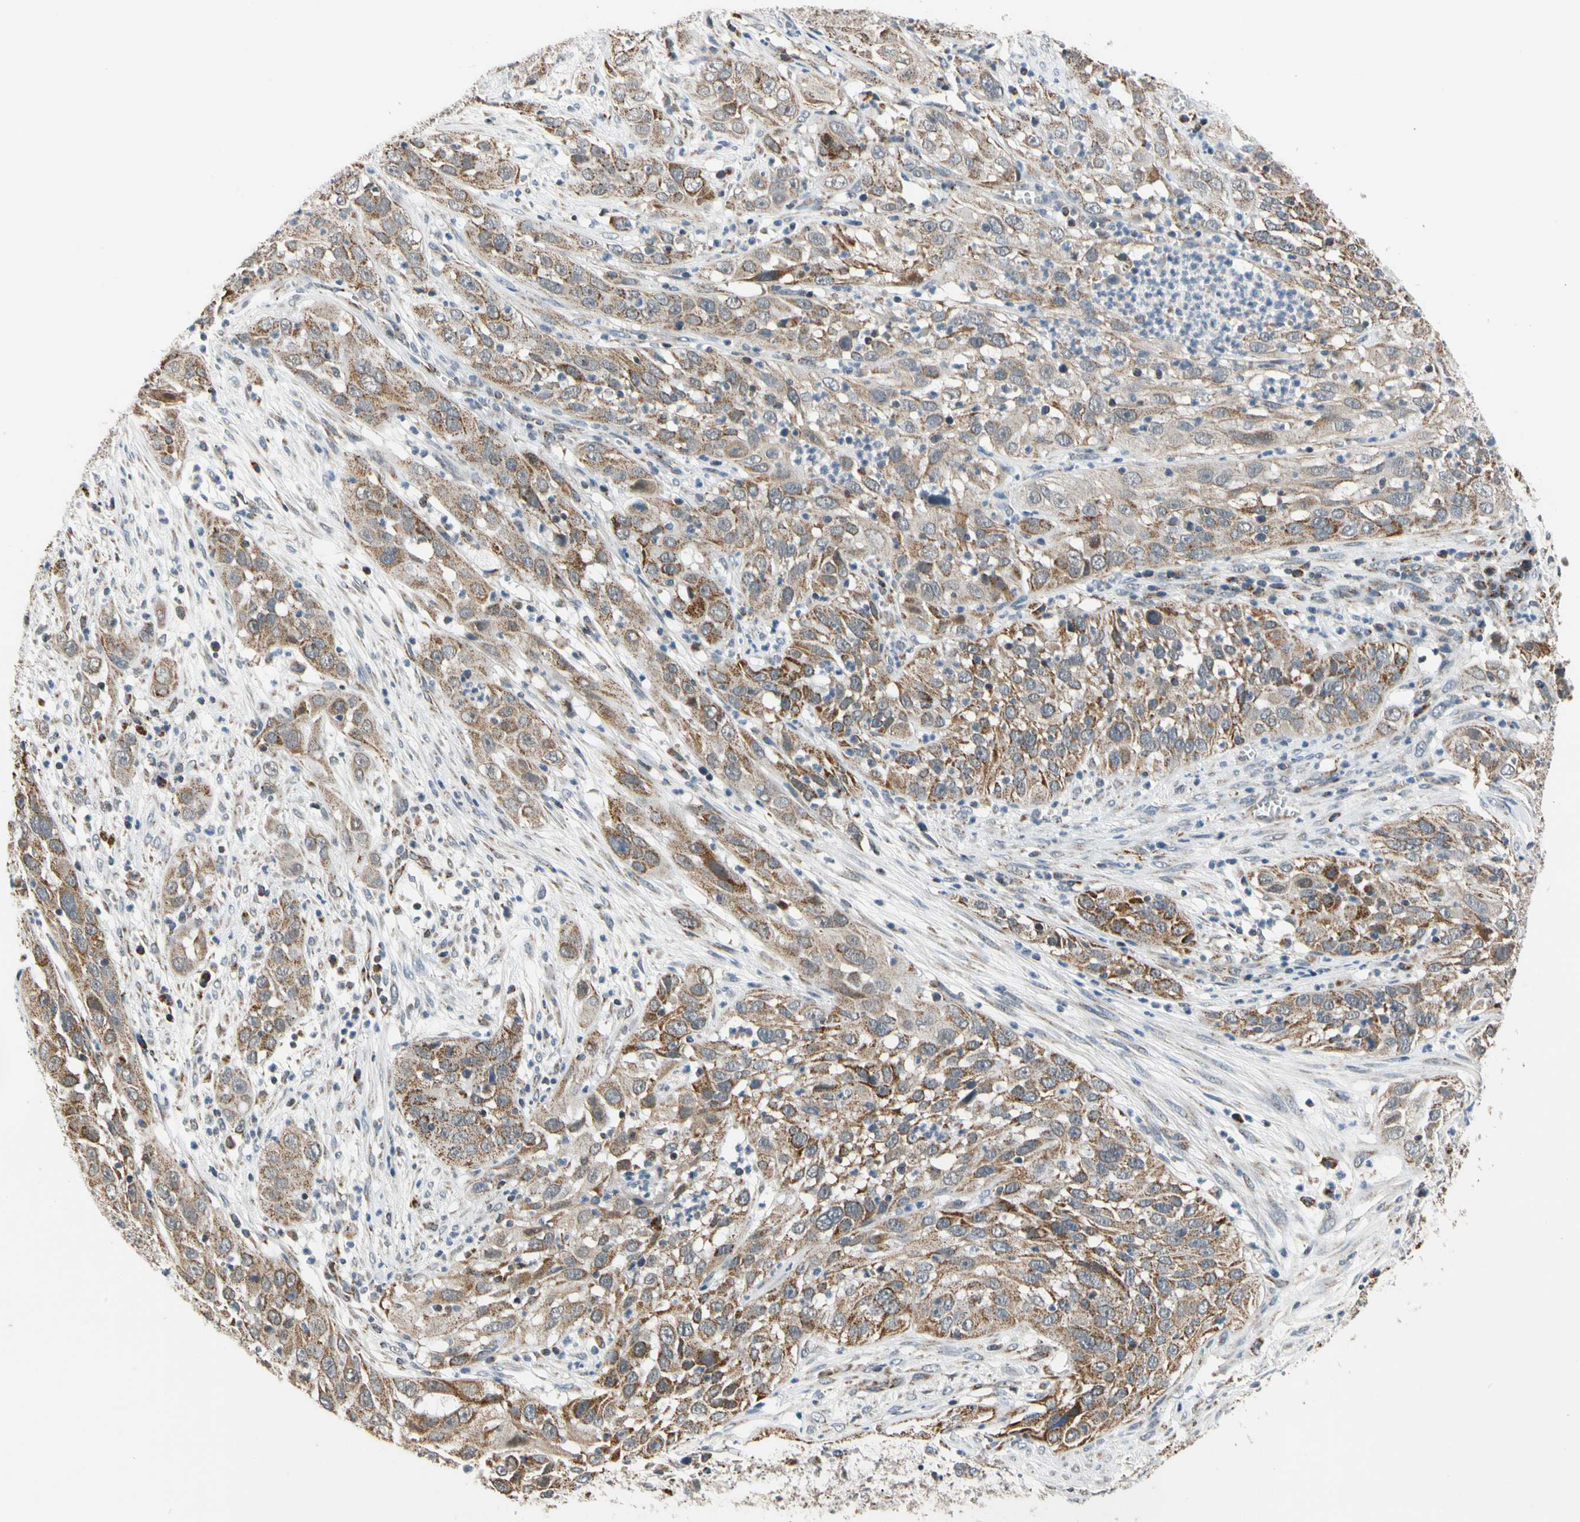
{"staining": {"intensity": "moderate", "quantity": ">75%", "location": "cytoplasmic/membranous"}, "tissue": "cervical cancer", "cell_type": "Tumor cells", "image_type": "cancer", "snomed": [{"axis": "morphology", "description": "Squamous cell carcinoma, NOS"}, {"axis": "topography", "description": "Cervix"}], "caption": "Tumor cells exhibit medium levels of moderate cytoplasmic/membranous expression in about >75% of cells in human cervical cancer (squamous cell carcinoma).", "gene": "KHDC4", "patient": {"sex": "female", "age": 32}}